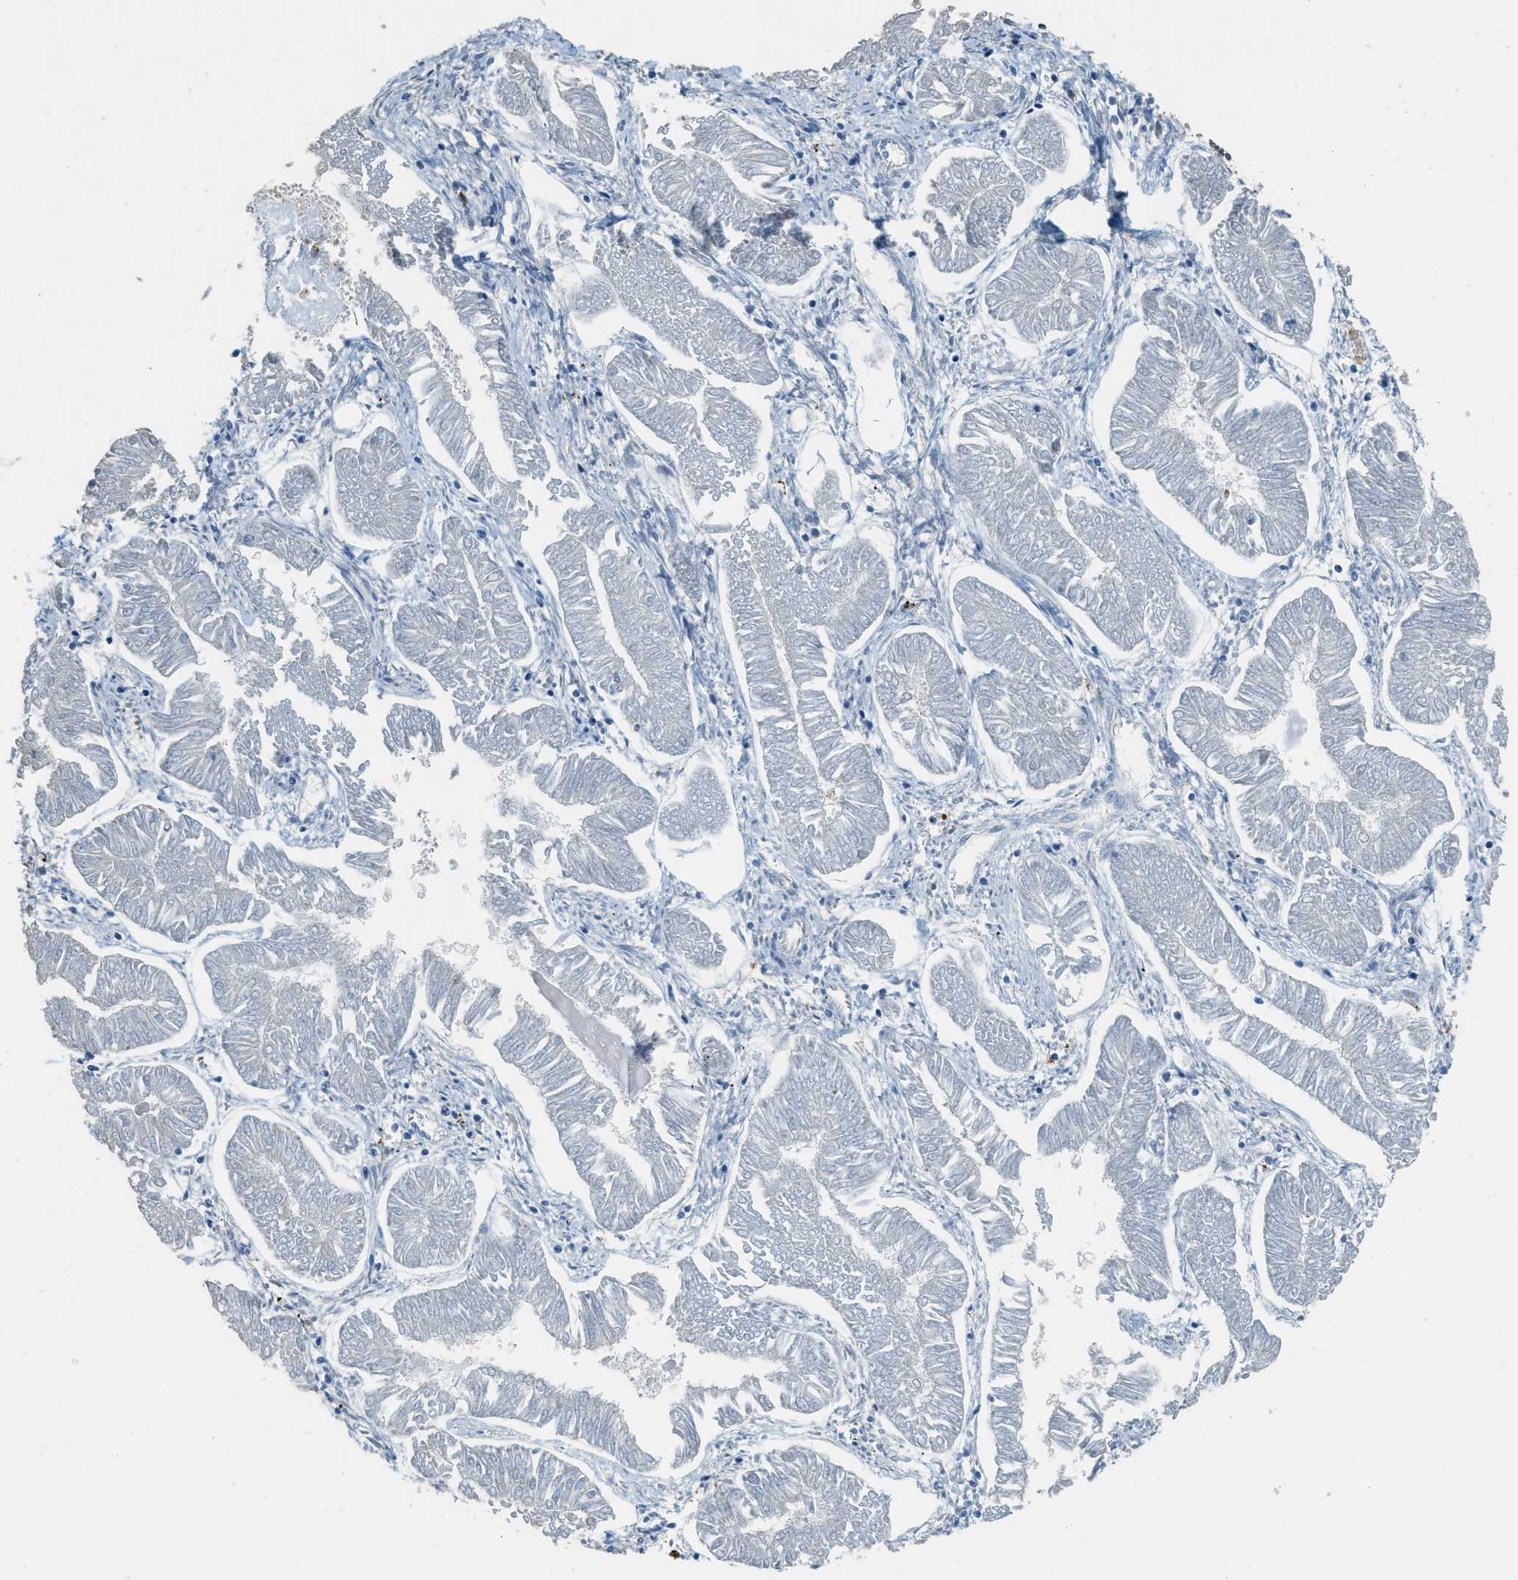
{"staining": {"intensity": "negative", "quantity": "none", "location": "none"}, "tissue": "endometrial cancer", "cell_type": "Tumor cells", "image_type": "cancer", "snomed": [{"axis": "morphology", "description": "Adenocarcinoma, NOS"}, {"axis": "topography", "description": "Endometrium"}], "caption": "Immunohistochemical staining of human adenocarcinoma (endometrial) shows no significant staining in tumor cells.", "gene": "HERC2", "patient": {"sex": "female", "age": 53}}